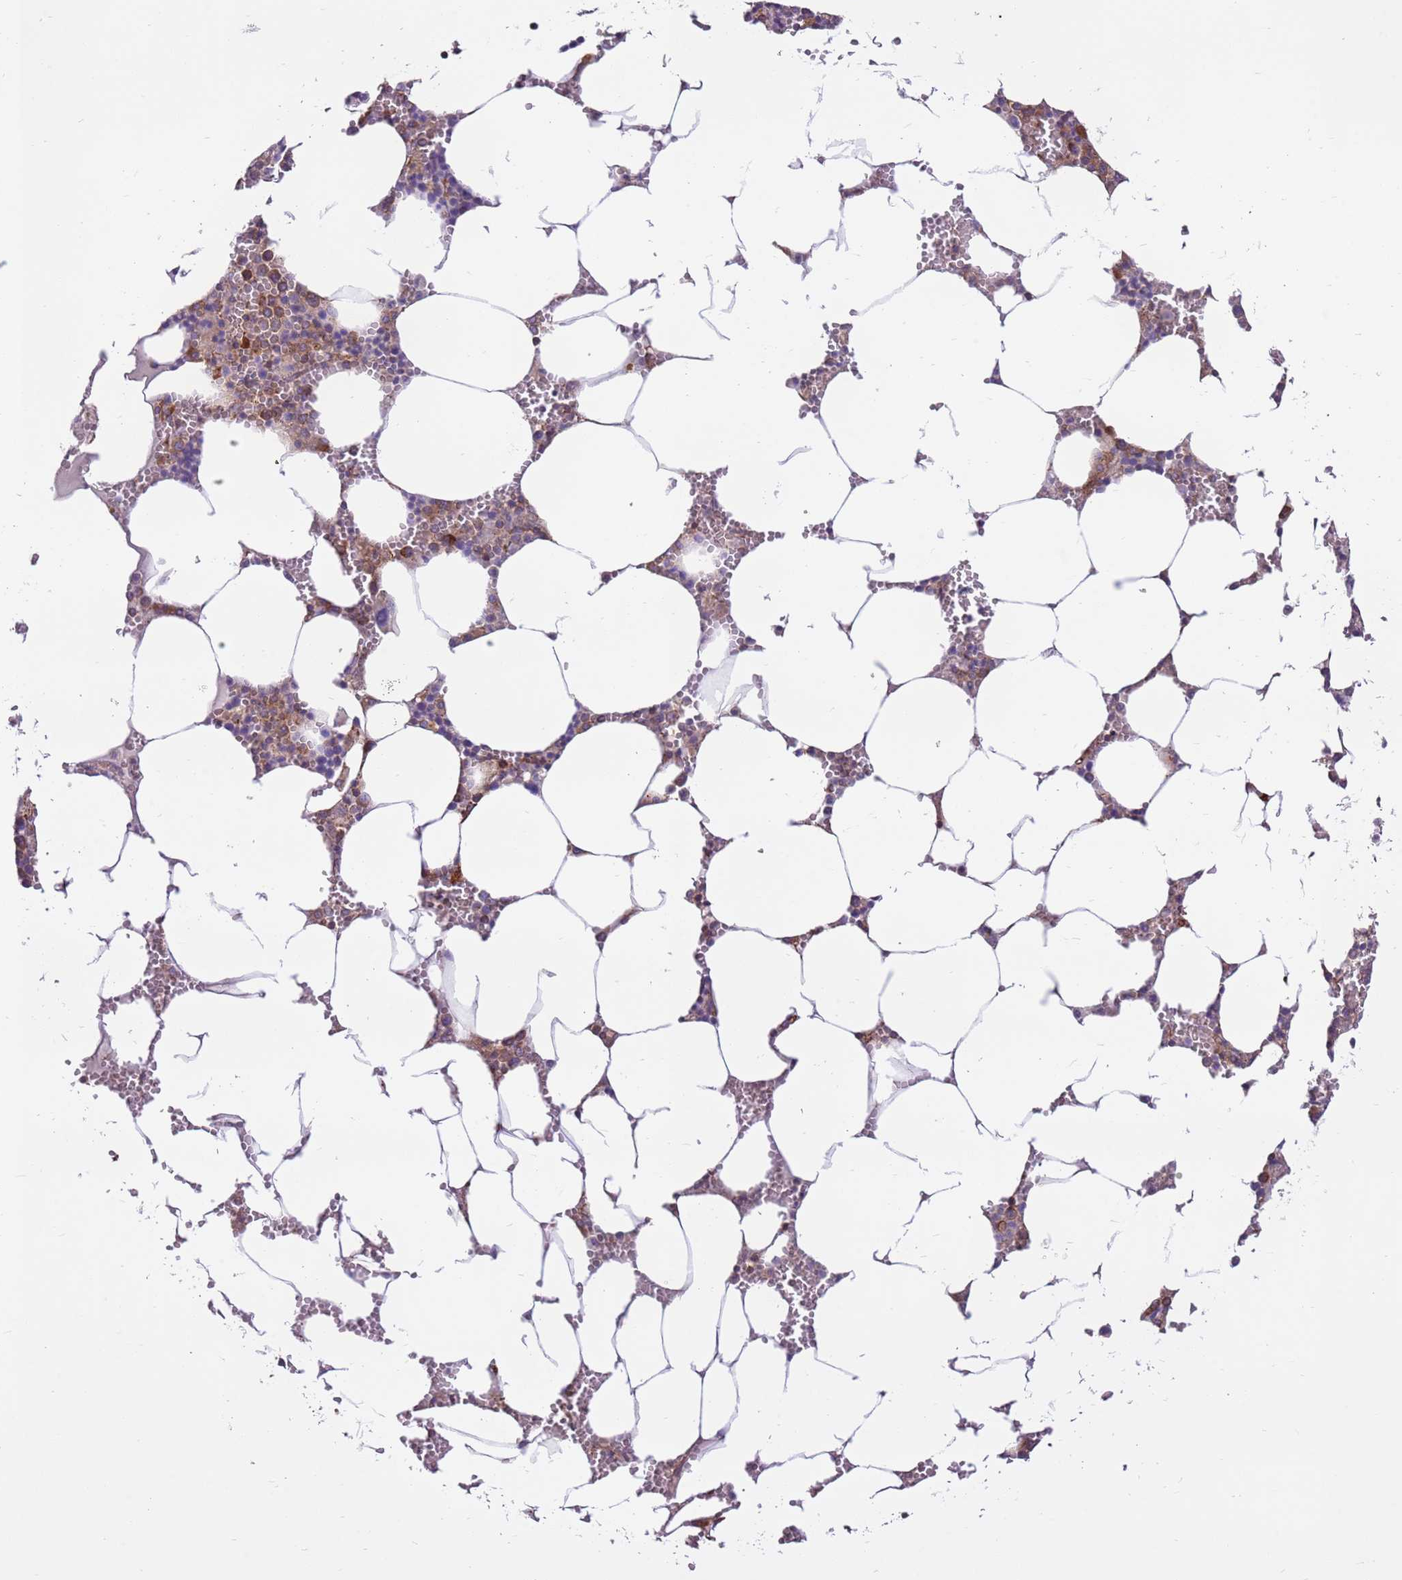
{"staining": {"intensity": "moderate", "quantity": "25%-75%", "location": "cytoplasmic/membranous"}, "tissue": "bone marrow", "cell_type": "Hematopoietic cells", "image_type": "normal", "snomed": [{"axis": "morphology", "description": "Normal tissue, NOS"}, {"axis": "topography", "description": "Bone marrow"}], "caption": "Bone marrow stained with DAB immunohistochemistry displays medium levels of moderate cytoplasmic/membranous expression in about 25%-75% of hematopoietic cells. (DAB (3,3'-diaminobenzidine) = brown stain, brightfield microscopy at high magnification).", "gene": "DDX19B", "patient": {"sex": "male", "age": 70}}